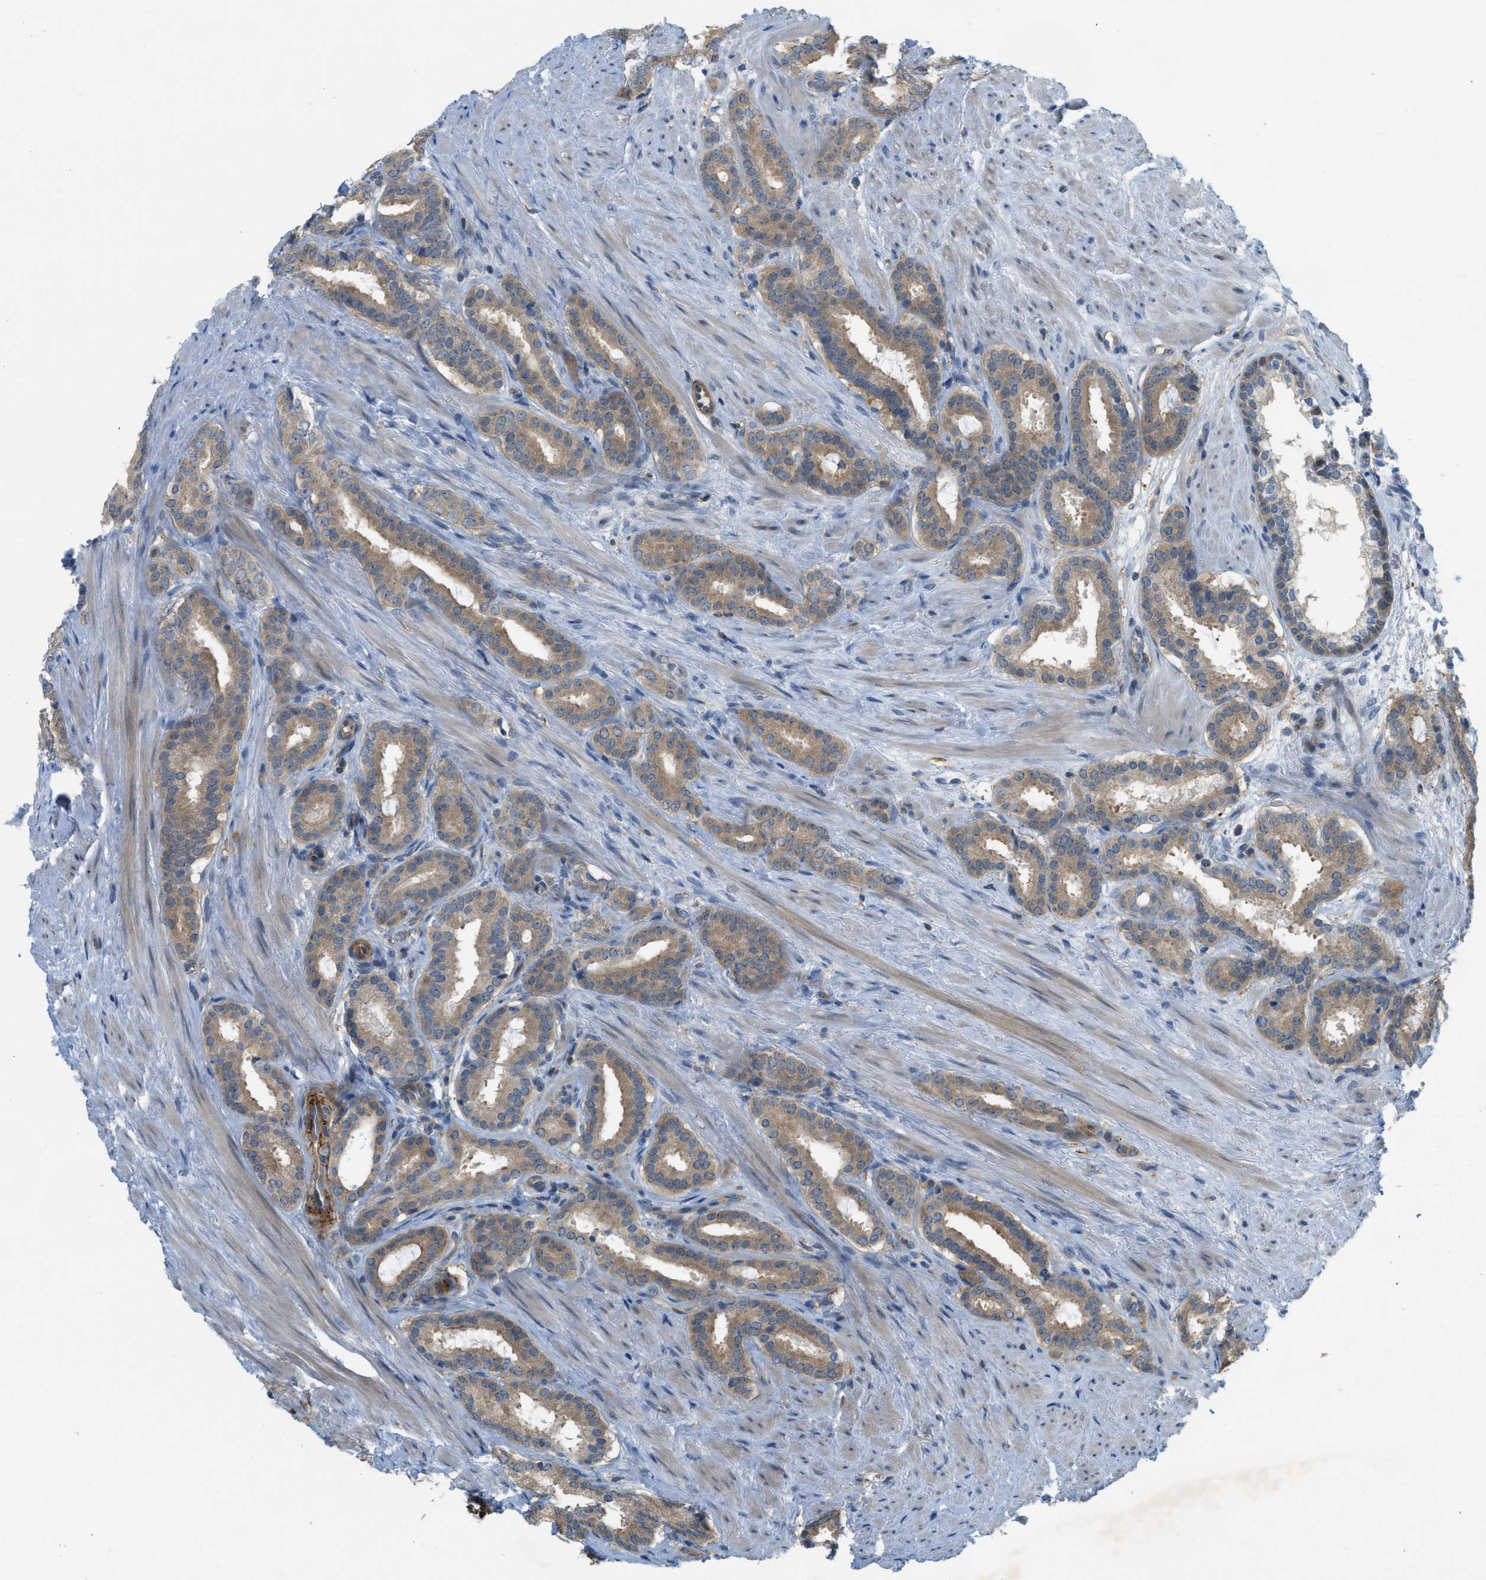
{"staining": {"intensity": "moderate", "quantity": ">75%", "location": "cytoplasmic/membranous"}, "tissue": "prostate cancer", "cell_type": "Tumor cells", "image_type": "cancer", "snomed": [{"axis": "morphology", "description": "Adenocarcinoma, Low grade"}, {"axis": "topography", "description": "Prostate"}], "caption": "IHC of adenocarcinoma (low-grade) (prostate) displays medium levels of moderate cytoplasmic/membranous staining in approximately >75% of tumor cells. (brown staining indicates protein expression, while blue staining denotes nuclei).", "gene": "PDCL3", "patient": {"sex": "male", "age": 69}}